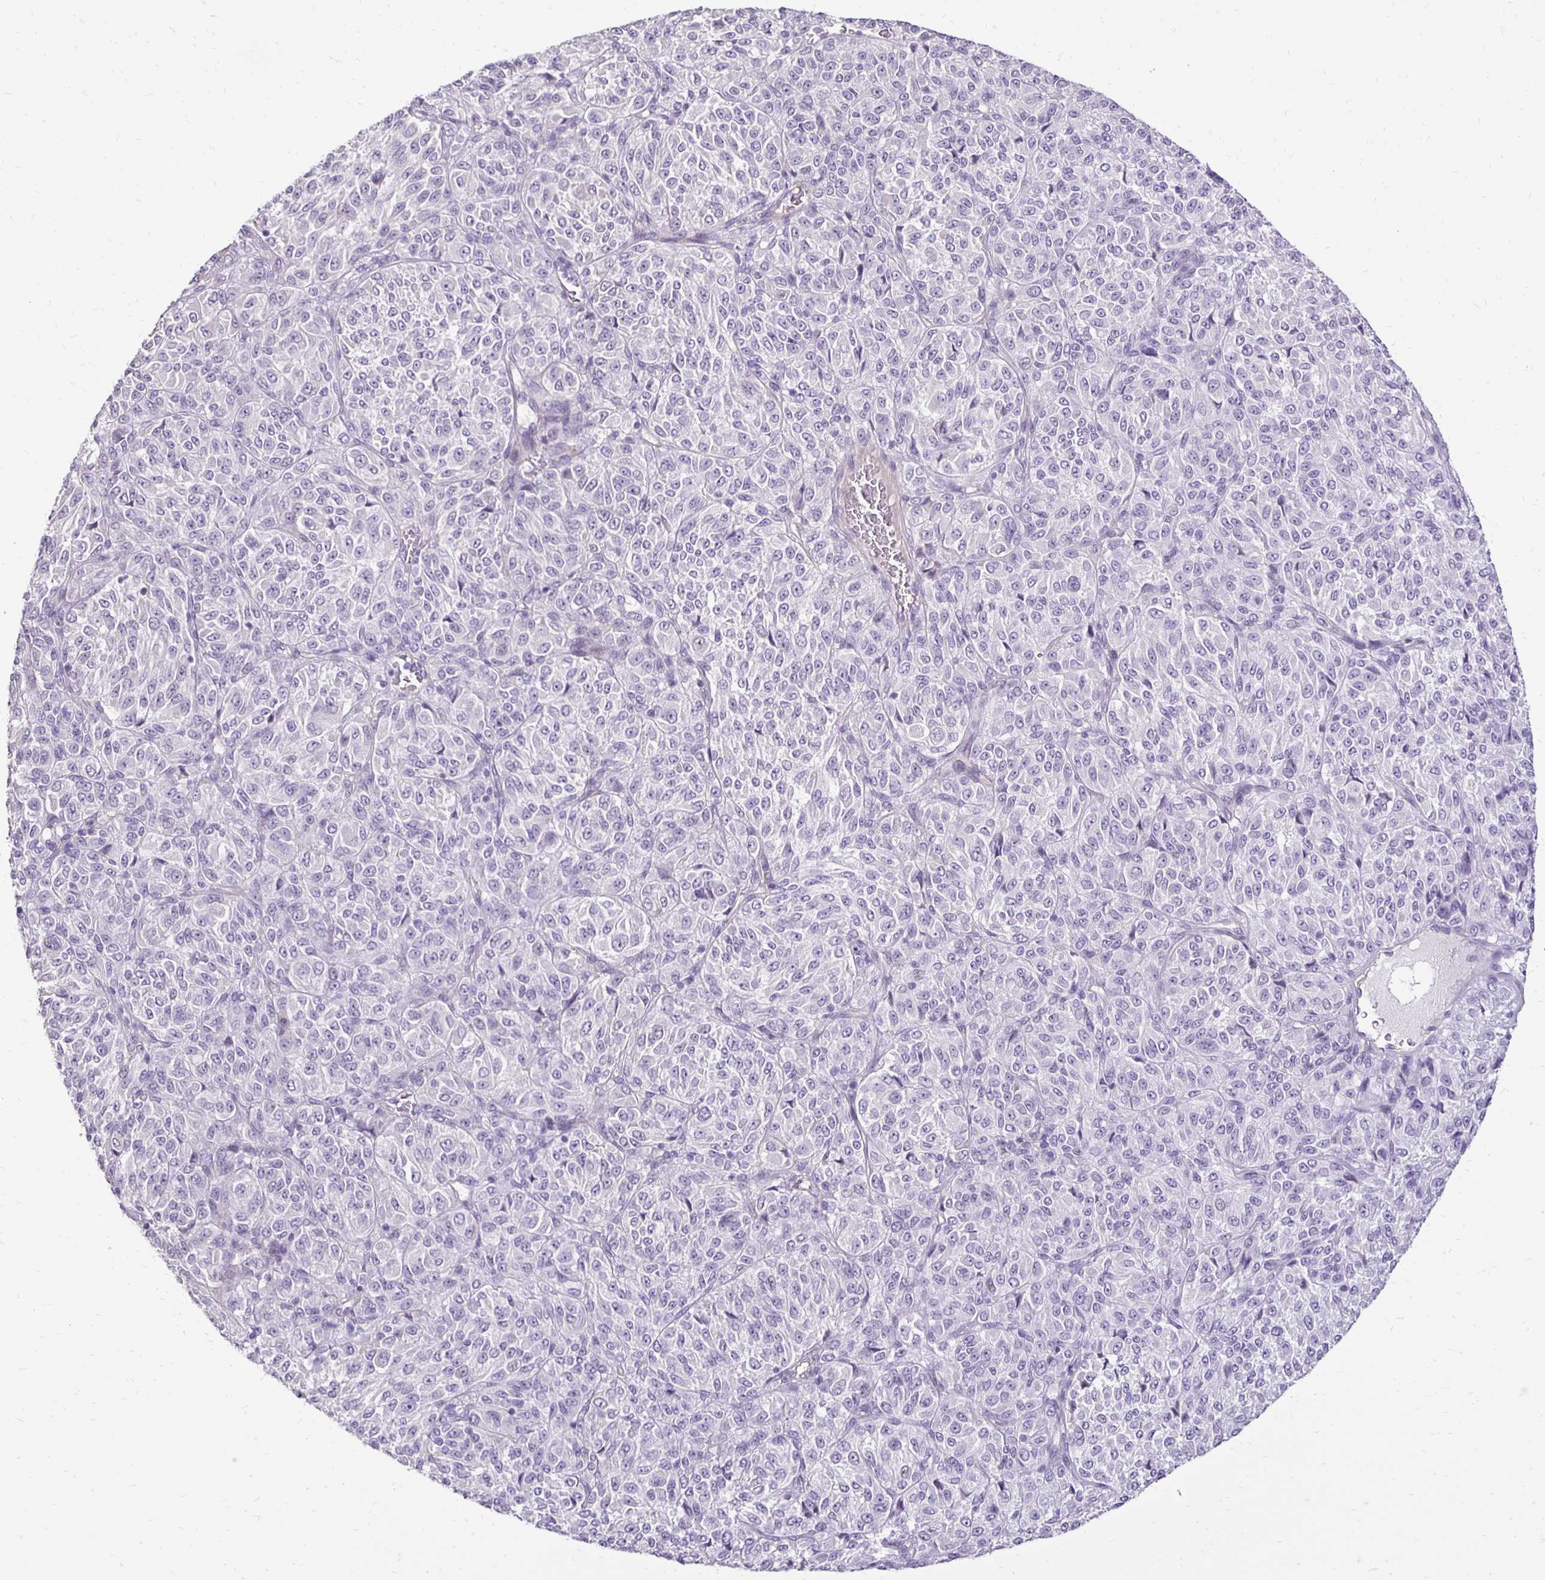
{"staining": {"intensity": "negative", "quantity": "none", "location": "none"}, "tissue": "melanoma", "cell_type": "Tumor cells", "image_type": "cancer", "snomed": [{"axis": "morphology", "description": "Malignant melanoma, Metastatic site"}, {"axis": "topography", "description": "Brain"}], "caption": "This is an immunohistochemistry micrograph of melanoma. There is no staining in tumor cells.", "gene": "GAS2", "patient": {"sex": "female", "age": 56}}